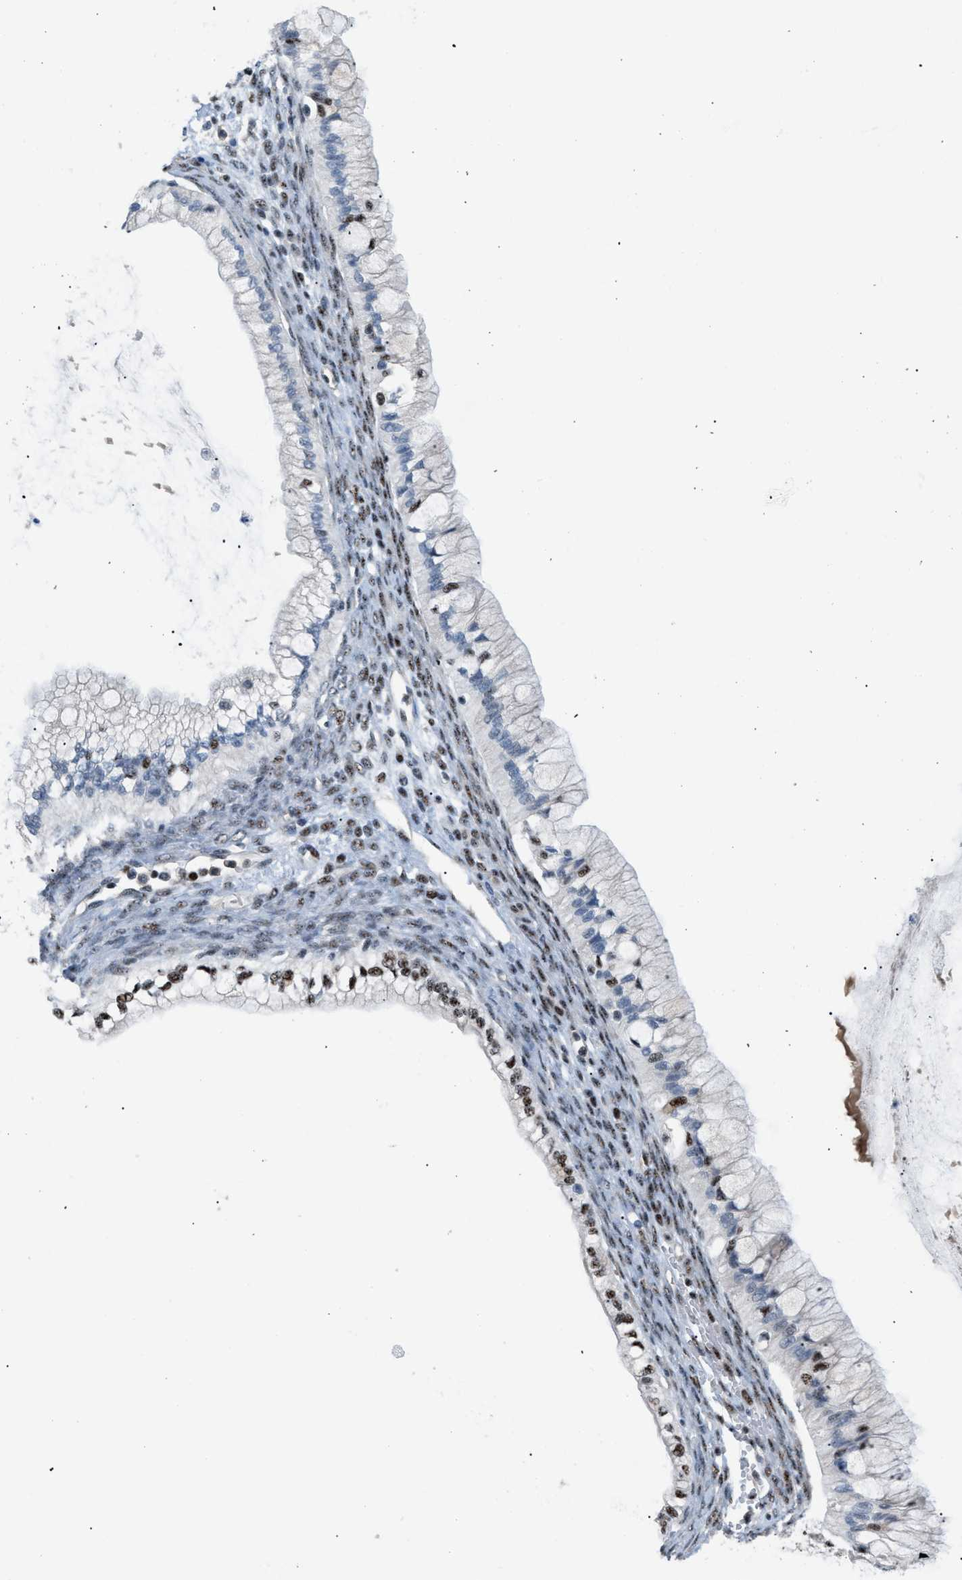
{"staining": {"intensity": "strong", "quantity": ">75%", "location": "nuclear"}, "tissue": "ovarian cancer", "cell_type": "Tumor cells", "image_type": "cancer", "snomed": [{"axis": "morphology", "description": "Cystadenocarcinoma, mucinous, NOS"}, {"axis": "topography", "description": "Ovary"}], "caption": "Human ovarian cancer stained for a protein (brown) exhibits strong nuclear positive expression in approximately >75% of tumor cells.", "gene": "CDR2", "patient": {"sex": "female", "age": 57}}